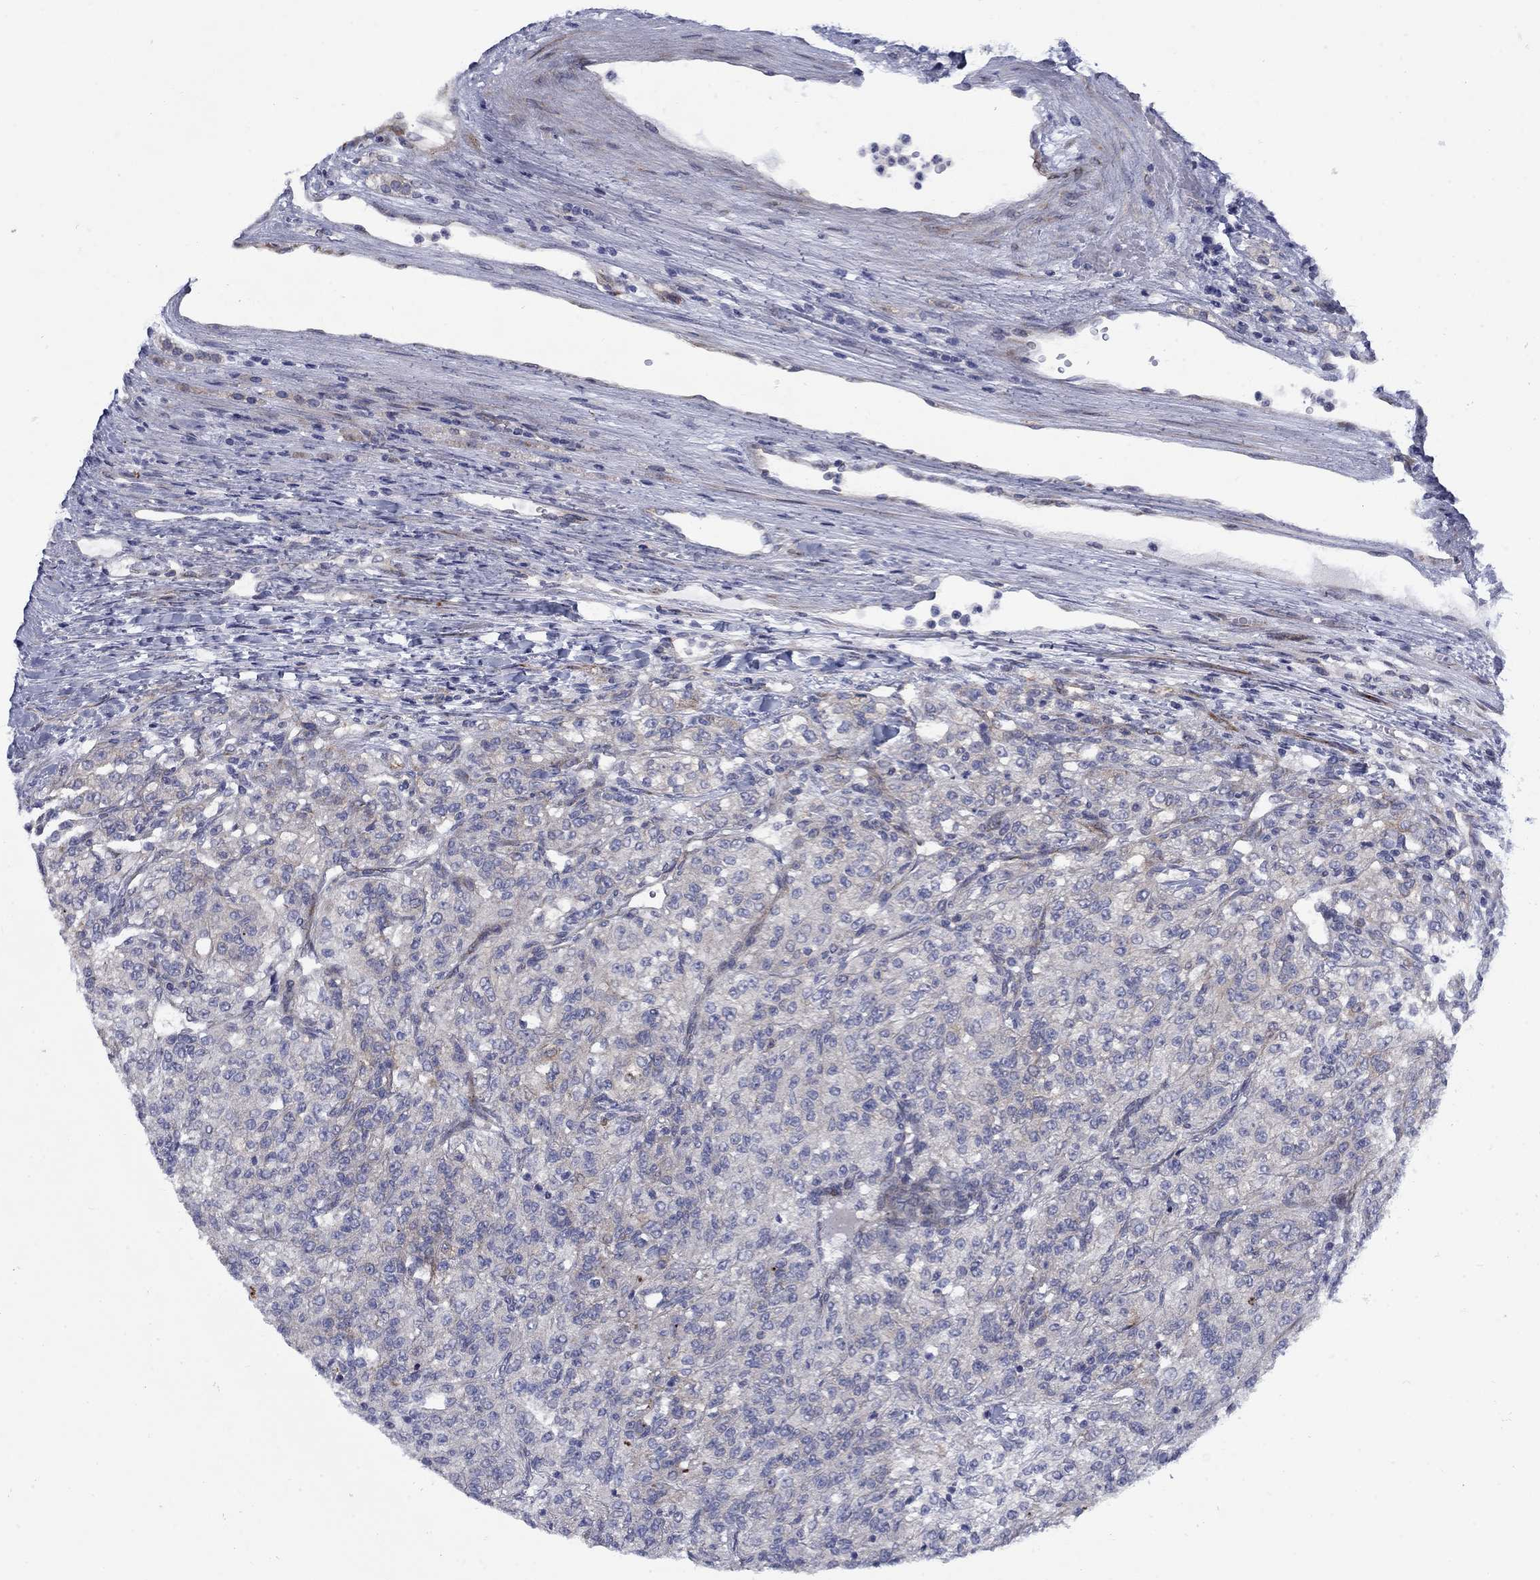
{"staining": {"intensity": "weak", "quantity": "<25%", "location": "cytoplasmic/membranous"}, "tissue": "renal cancer", "cell_type": "Tumor cells", "image_type": "cancer", "snomed": [{"axis": "morphology", "description": "Adenocarcinoma, NOS"}, {"axis": "topography", "description": "Kidney"}], "caption": "Immunohistochemistry of human renal cancer displays no expression in tumor cells.", "gene": "FXR1", "patient": {"sex": "female", "age": 63}}